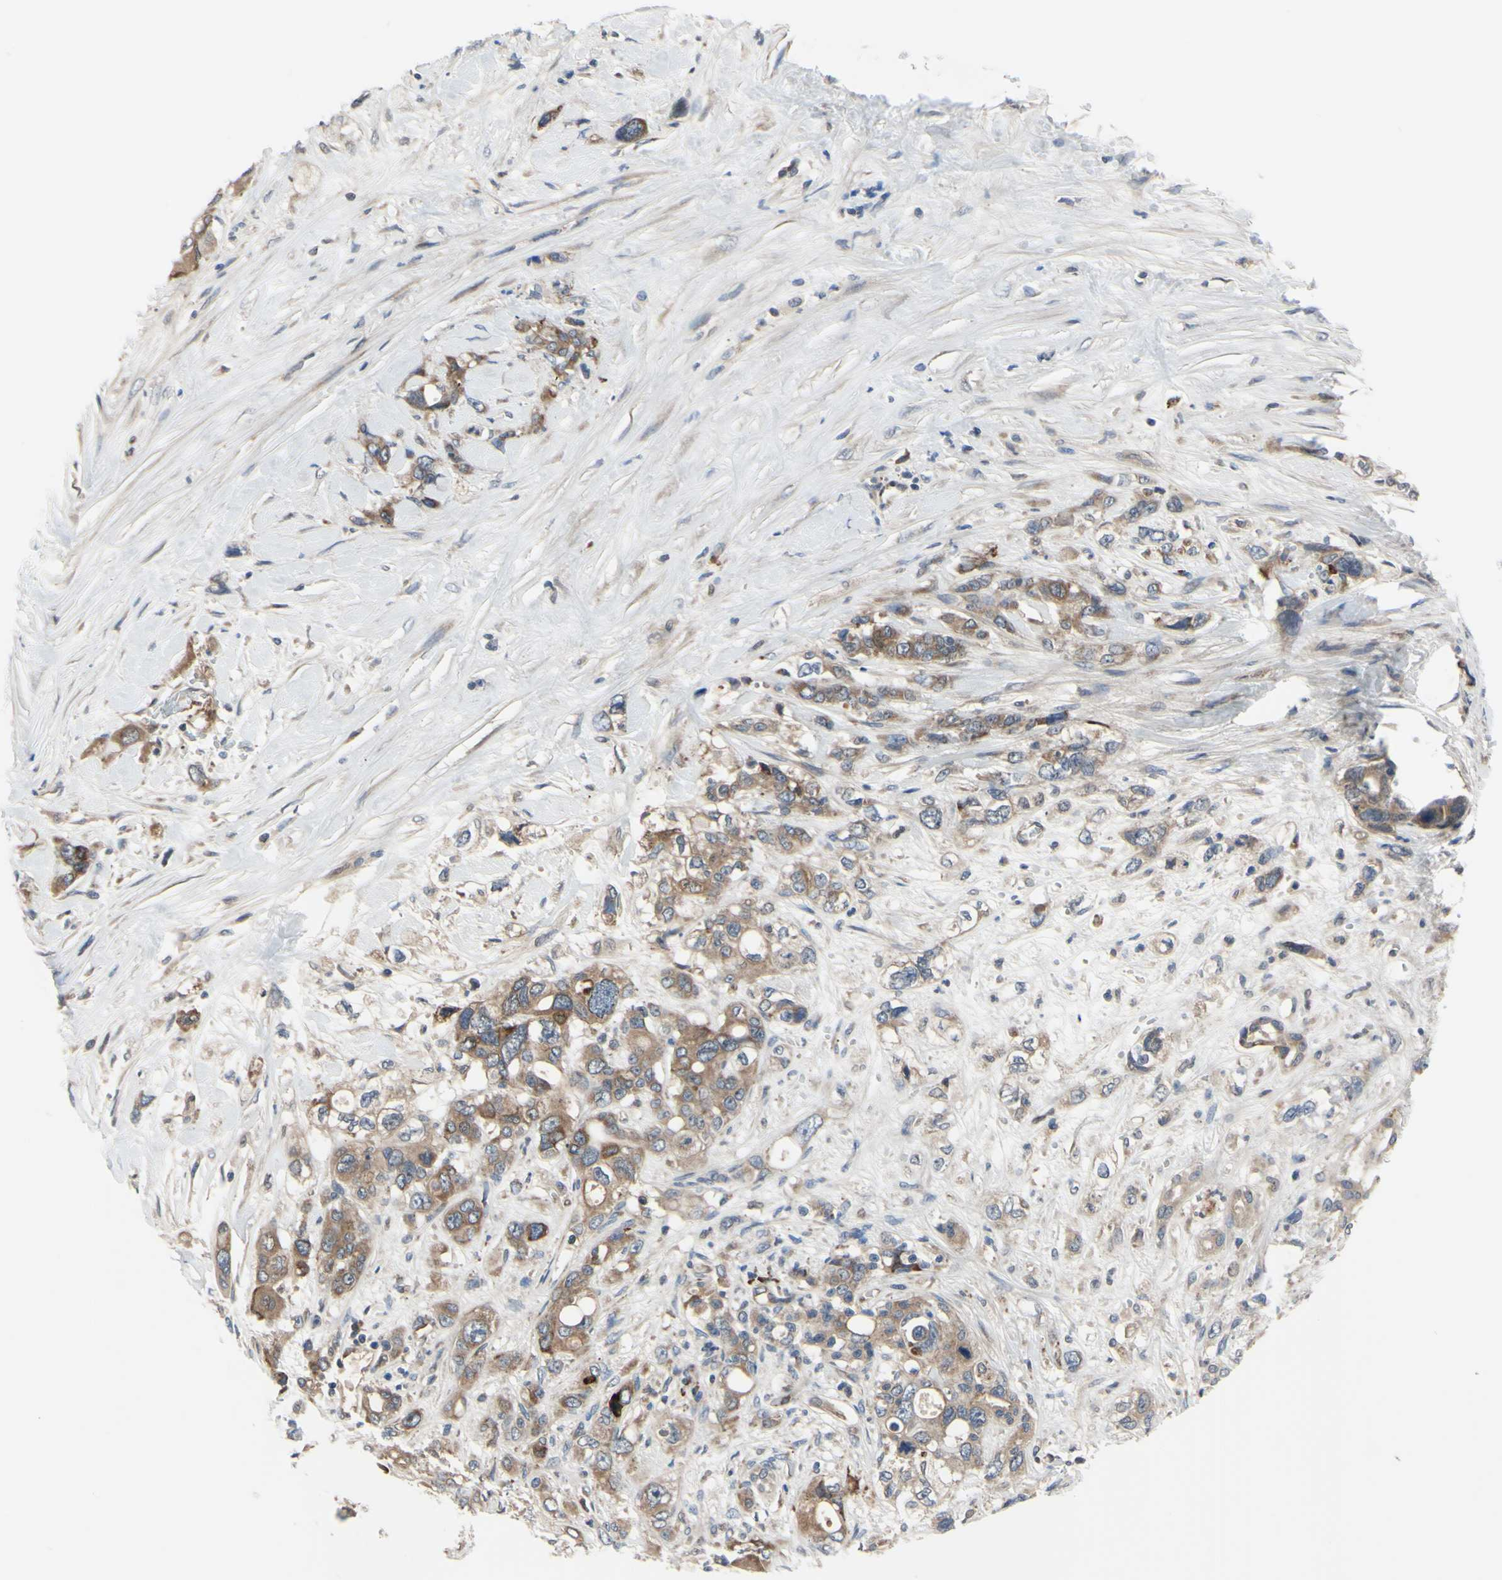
{"staining": {"intensity": "moderate", "quantity": ">75%", "location": "cytoplasmic/membranous"}, "tissue": "pancreatic cancer", "cell_type": "Tumor cells", "image_type": "cancer", "snomed": [{"axis": "morphology", "description": "Adenocarcinoma, NOS"}, {"axis": "topography", "description": "Pancreas"}], "caption": "The immunohistochemical stain labels moderate cytoplasmic/membranous expression in tumor cells of pancreatic cancer tissue.", "gene": "XIAP", "patient": {"sex": "male", "age": 46}}